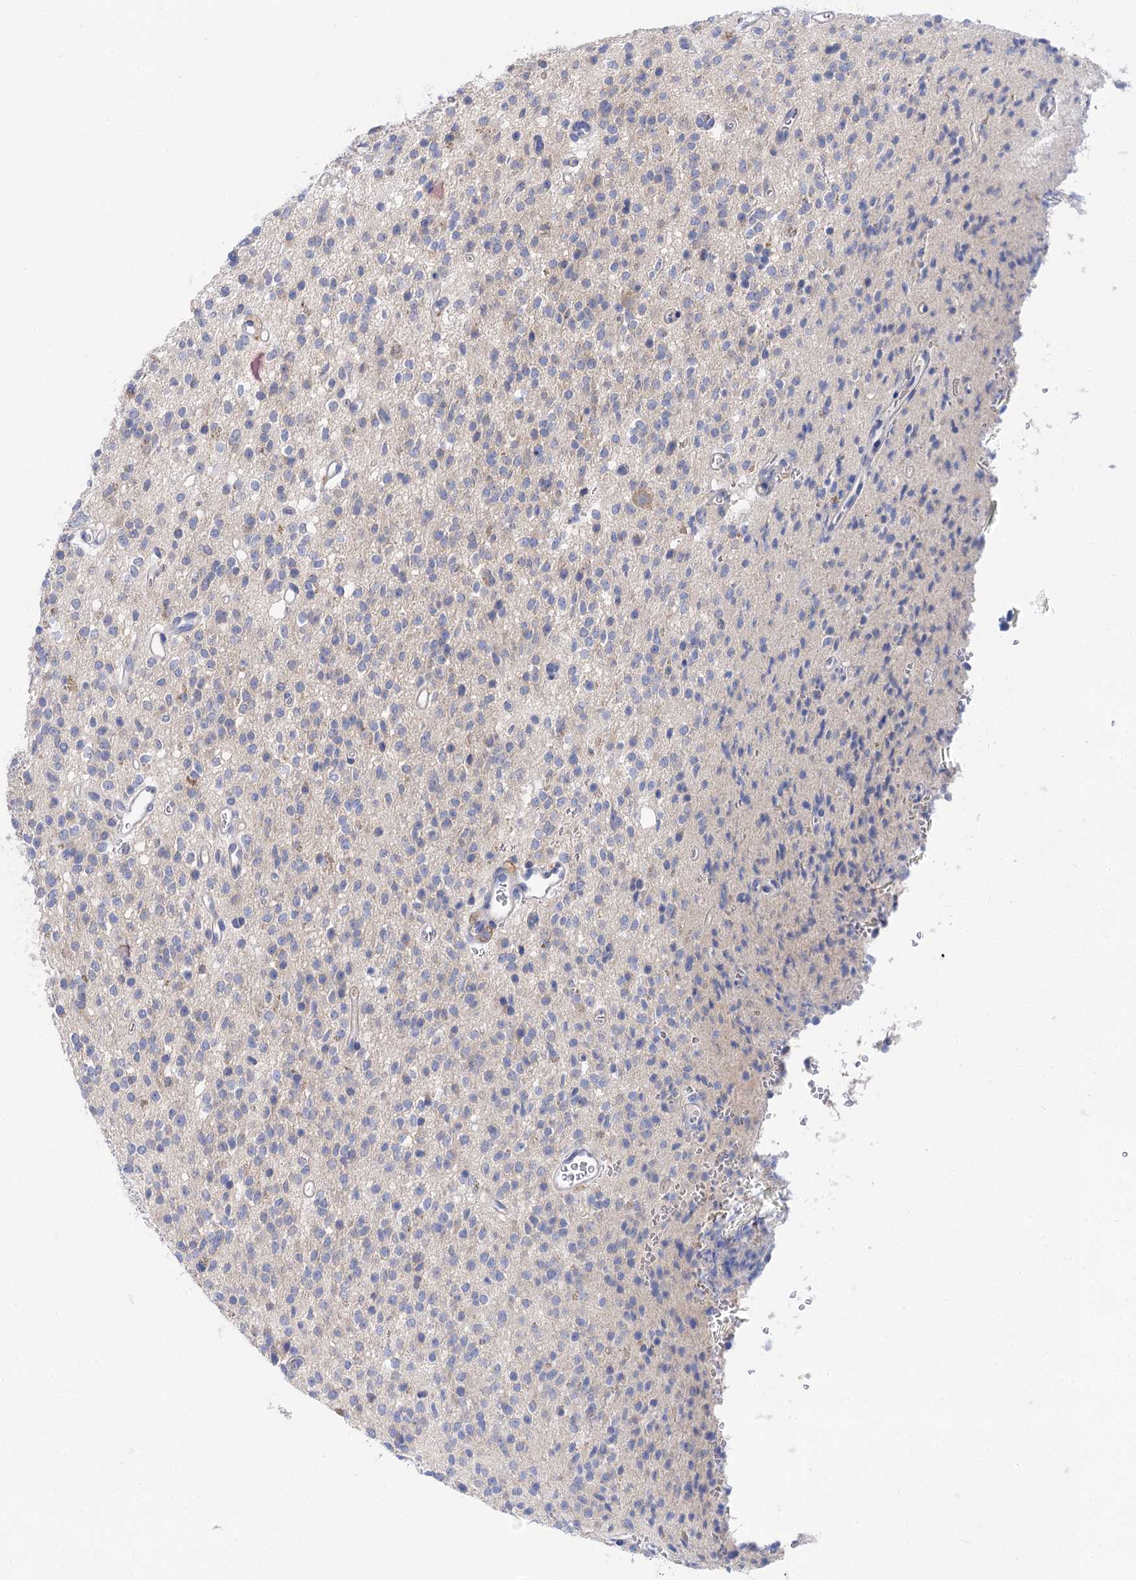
{"staining": {"intensity": "negative", "quantity": "none", "location": "none"}, "tissue": "glioma", "cell_type": "Tumor cells", "image_type": "cancer", "snomed": [{"axis": "morphology", "description": "Glioma, malignant, High grade"}, {"axis": "topography", "description": "Brain"}], "caption": "This is an immunohistochemistry (IHC) image of malignant high-grade glioma. There is no expression in tumor cells.", "gene": "PATL1", "patient": {"sex": "male", "age": 34}}